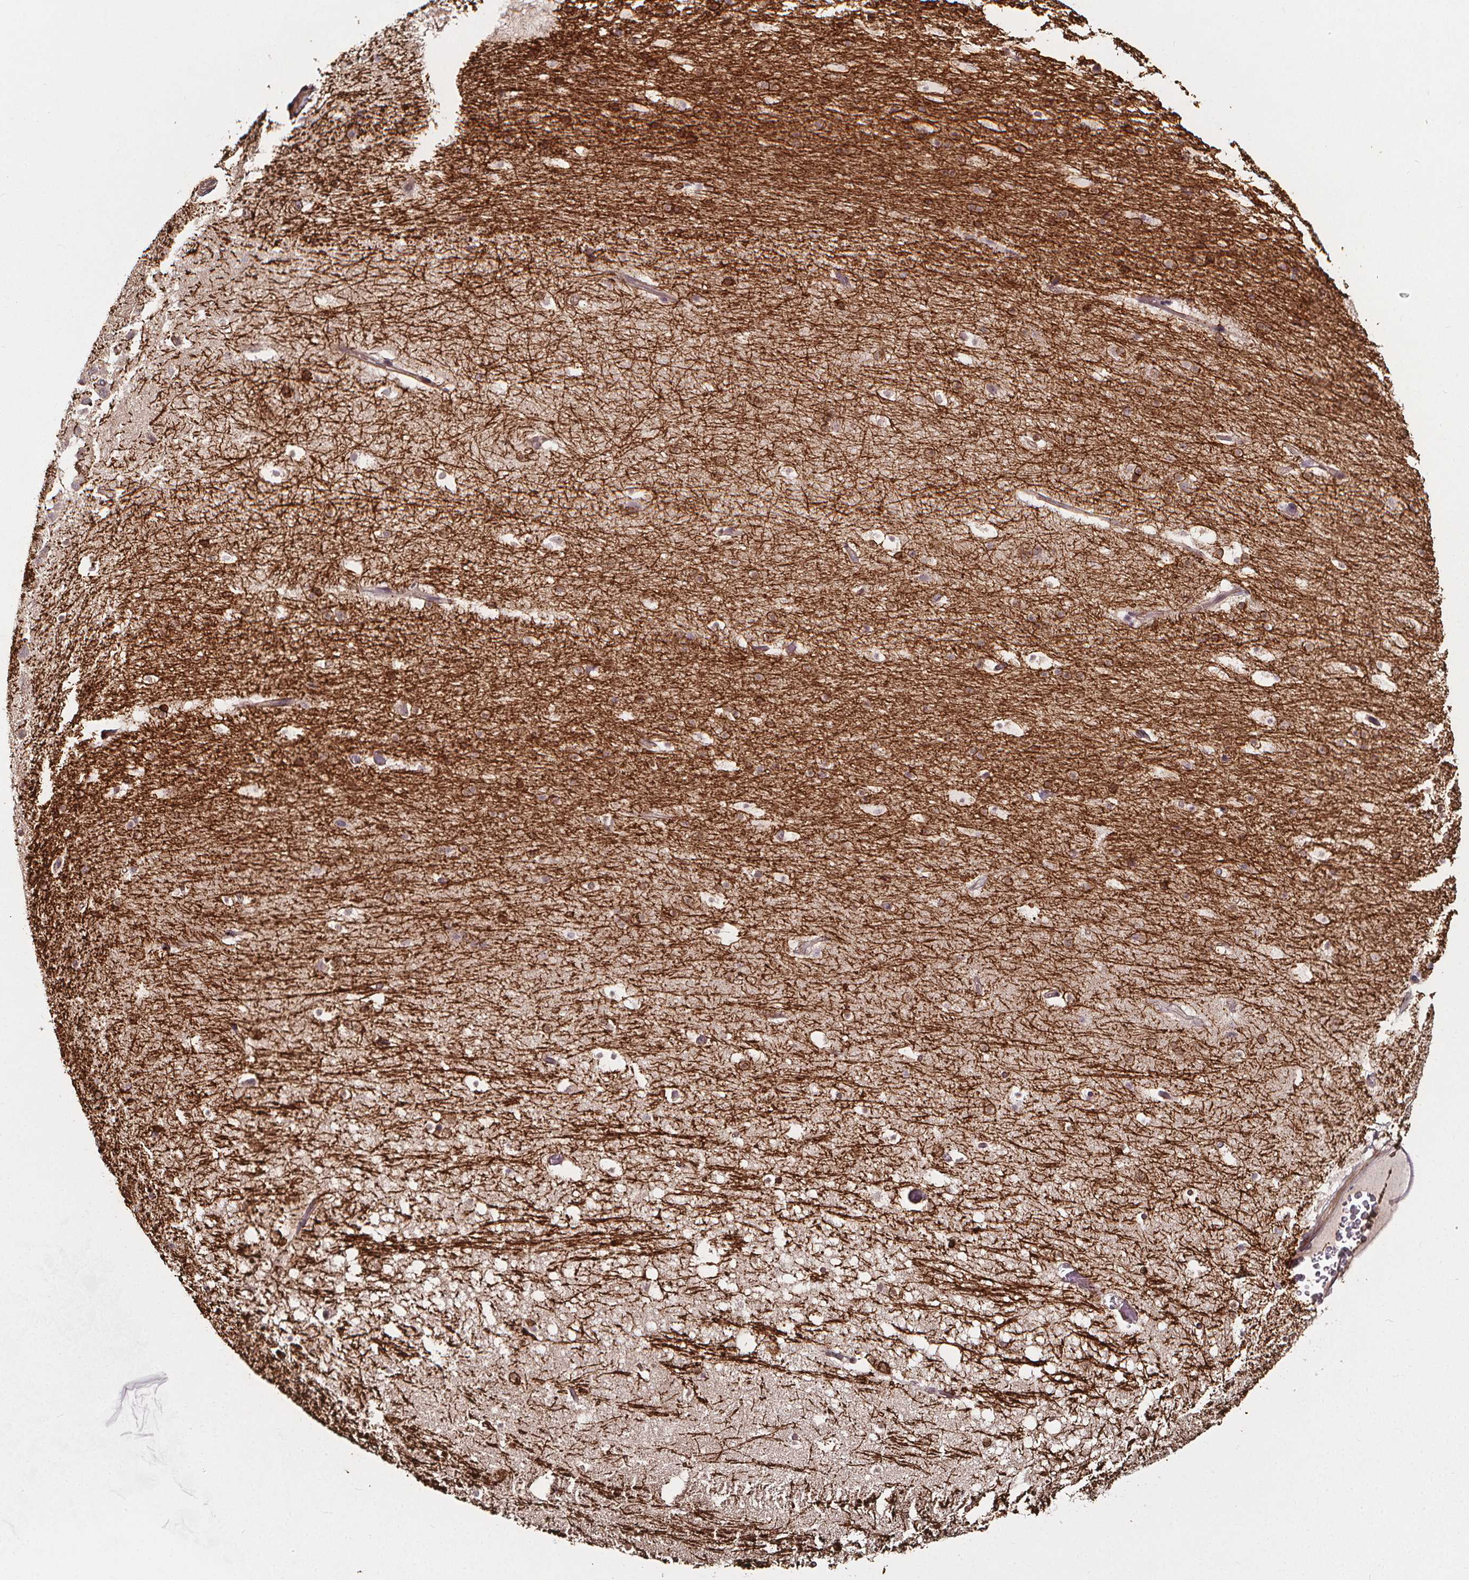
{"staining": {"intensity": "moderate", "quantity": "25%-75%", "location": "cytoplasmic/membranous,nuclear"}, "tissue": "hippocampus", "cell_type": "Glial cells", "image_type": "normal", "snomed": [{"axis": "morphology", "description": "Normal tissue, NOS"}, {"axis": "topography", "description": "Hippocampus"}], "caption": "Moderate cytoplasmic/membranous,nuclear expression for a protein is identified in approximately 25%-75% of glial cells of unremarkable hippocampus using immunohistochemistry.", "gene": "DDIT3", "patient": {"sex": "male", "age": 26}}